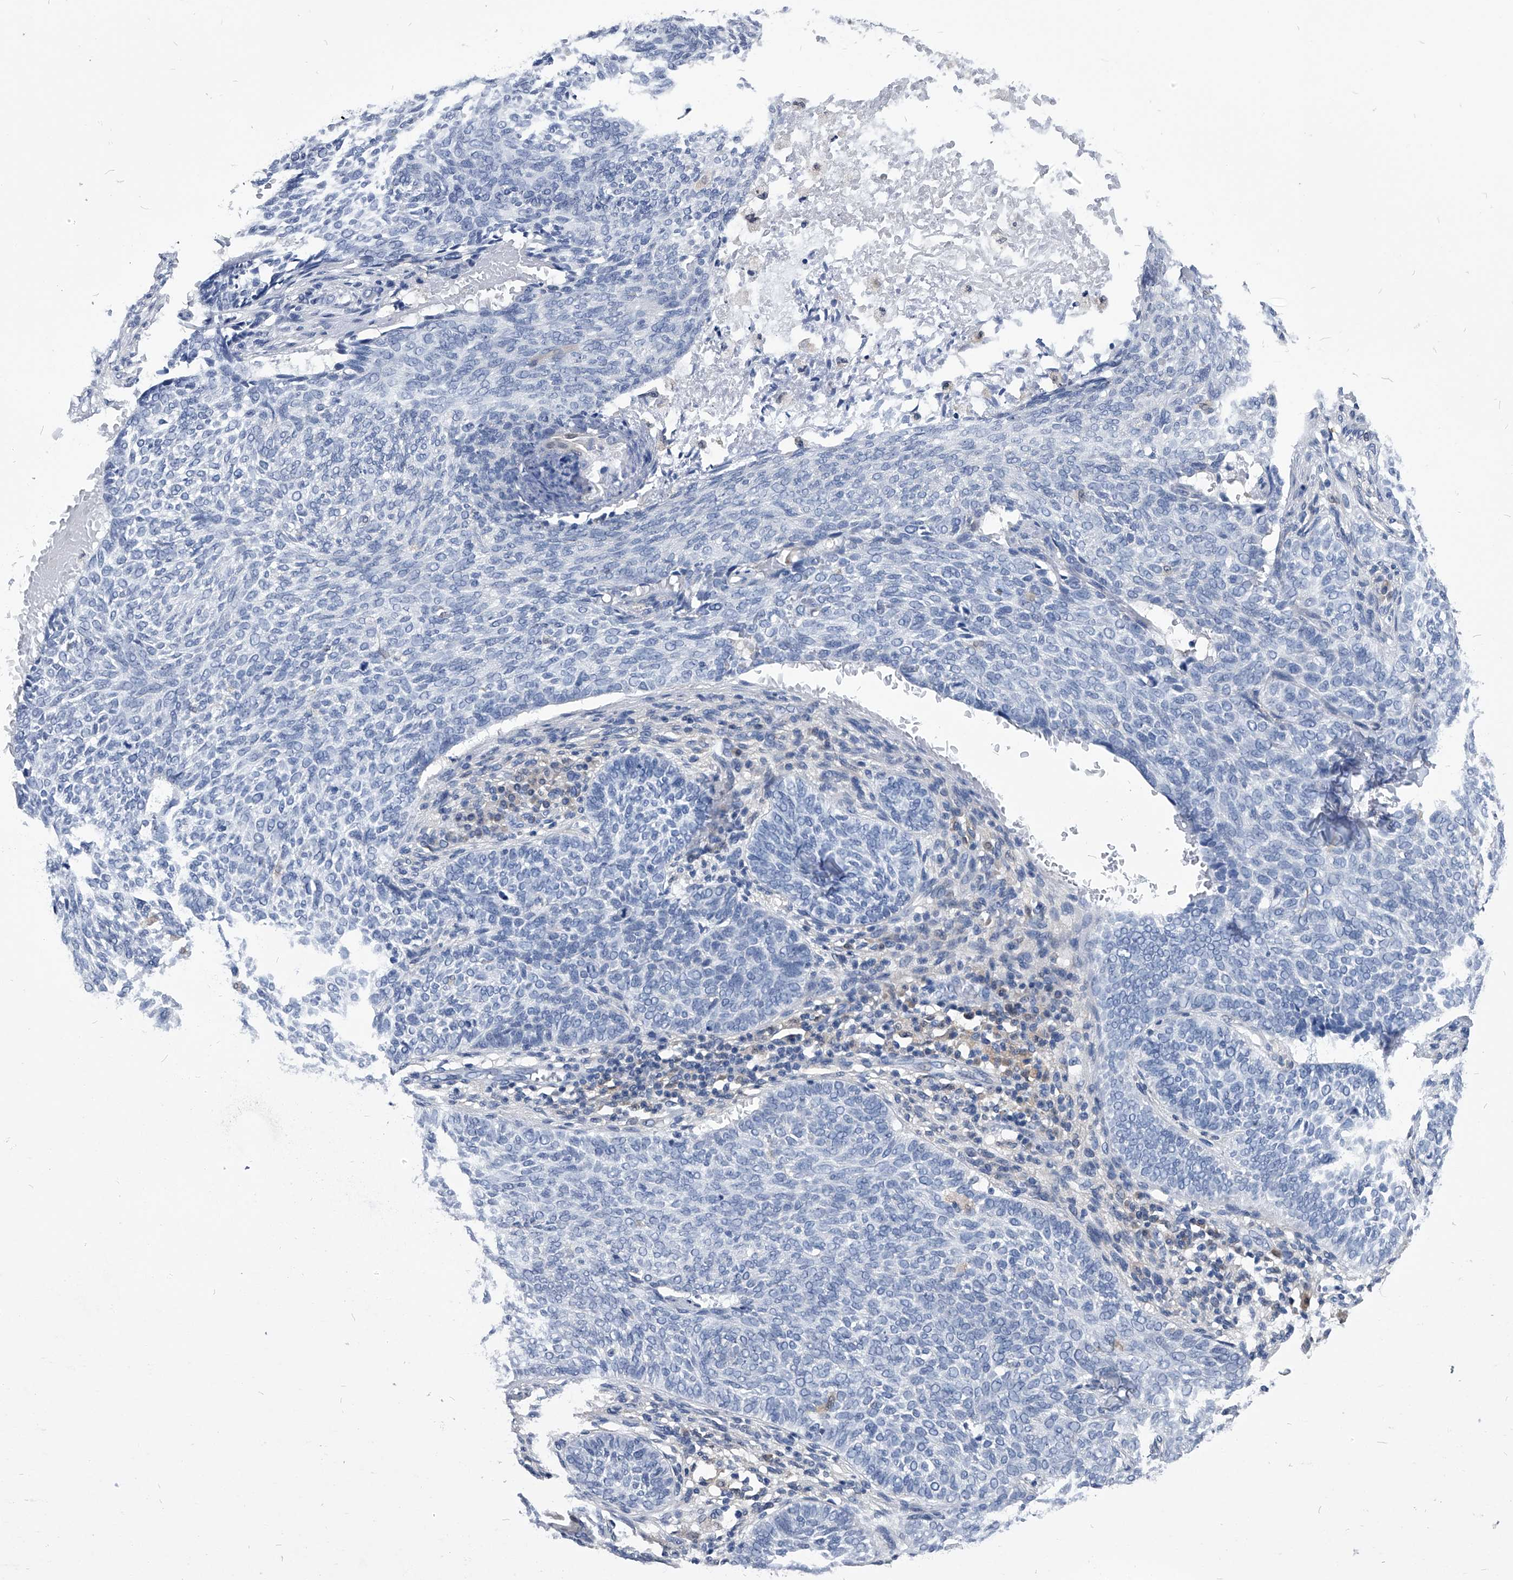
{"staining": {"intensity": "negative", "quantity": "none", "location": "none"}, "tissue": "skin cancer", "cell_type": "Tumor cells", "image_type": "cancer", "snomed": [{"axis": "morphology", "description": "Basal cell carcinoma"}, {"axis": "topography", "description": "Skin"}], "caption": "Immunohistochemistry micrograph of human skin basal cell carcinoma stained for a protein (brown), which reveals no staining in tumor cells.", "gene": "PDXK", "patient": {"sex": "male", "age": 87}}